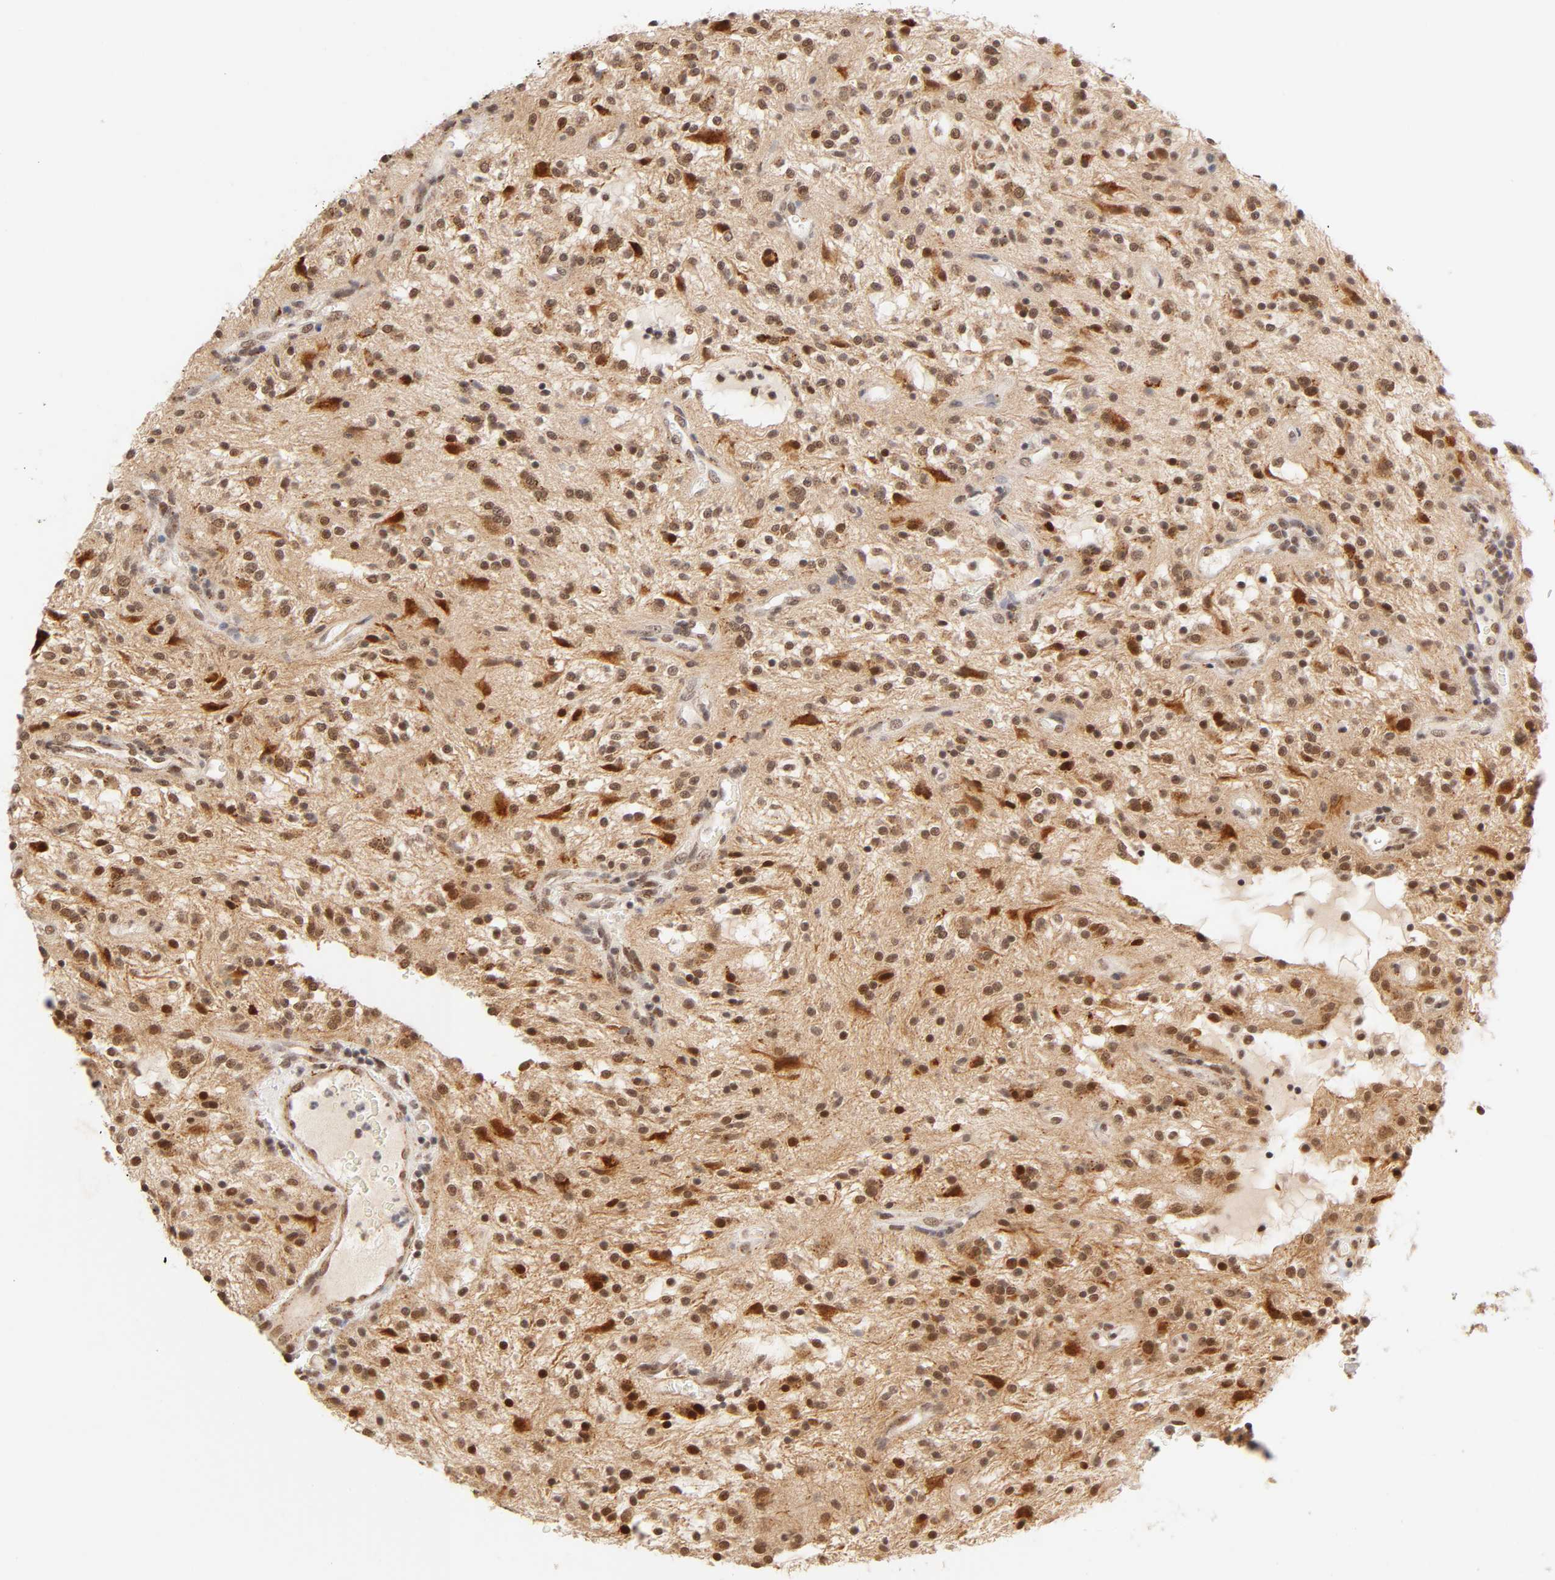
{"staining": {"intensity": "moderate", "quantity": ">75%", "location": "cytoplasmic/membranous,nuclear"}, "tissue": "glioma", "cell_type": "Tumor cells", "image_type": "cancer", "snomed": [{"axis": "morphology", "description": "Glioma, malignant, NOS"}, {"axis": "topography", "description": "Cerebellum"}], "caption": "About >75% of tumor cells in glioma reveal moderate cytoplasmic/membranous and nuclear protein expression as visualized by brown immunohistochemical staining.", "gene": "TAF10", "patient": {"sex": "female", "age": 10}}